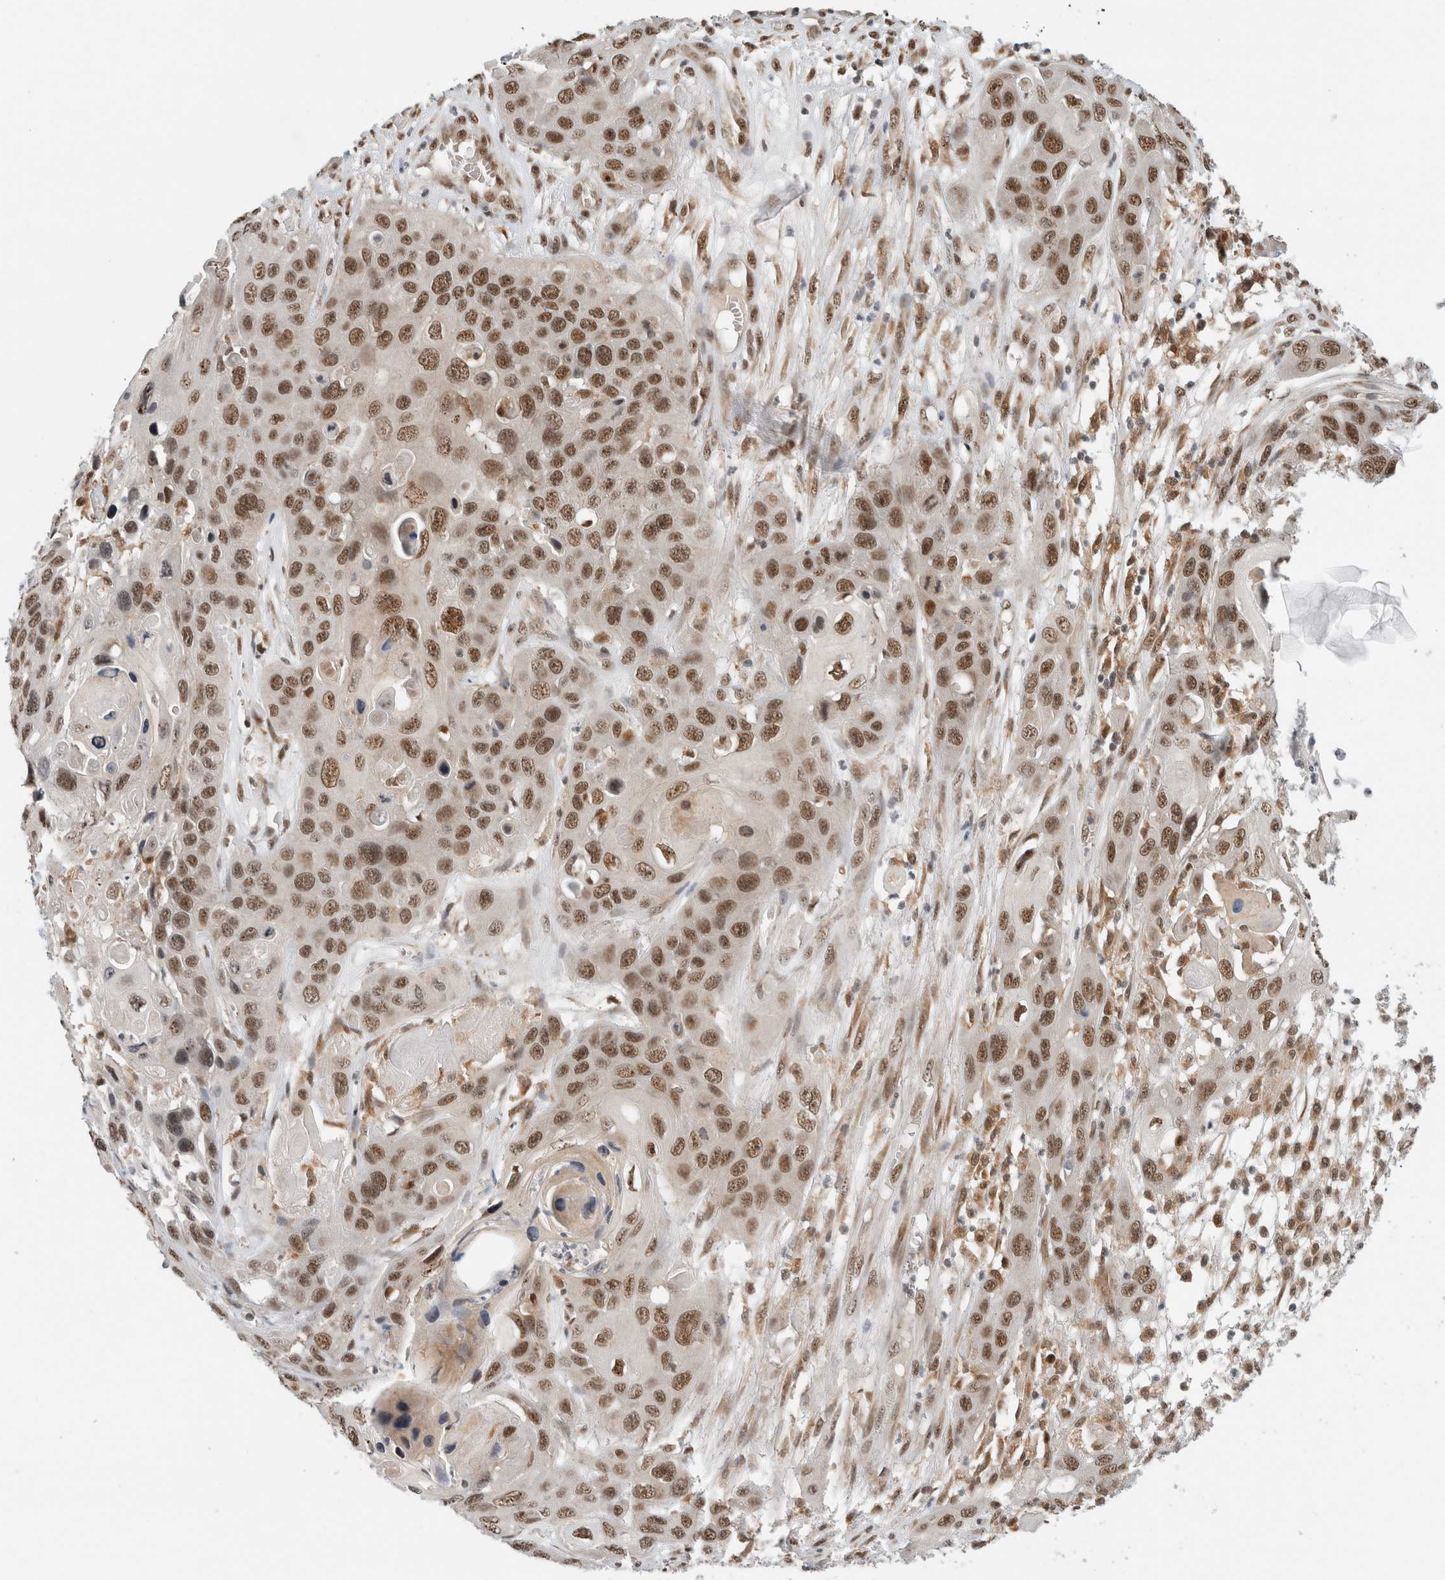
{"staining": {"intensity": "moderate", "quantity": ">75%", "location": "nuclear"}, "tissue": "skin cancer", "cell_type": "Tumor cells", "image_type": "cancer", "snomed": [{"axis": "morphology", "description": "Squamous cell carcinoma, NOS"}, {"axis": "topography", "description": "Skin"}], "caption": "Moderate nuclear protein staining is present in approximately >75% of tumor cells in skin squamous cell carcinoma. (IHC, brightfield microscopy, high magnification).", "gene": "NCAPG2", "patient": {"sex": "male", "age": 55}}